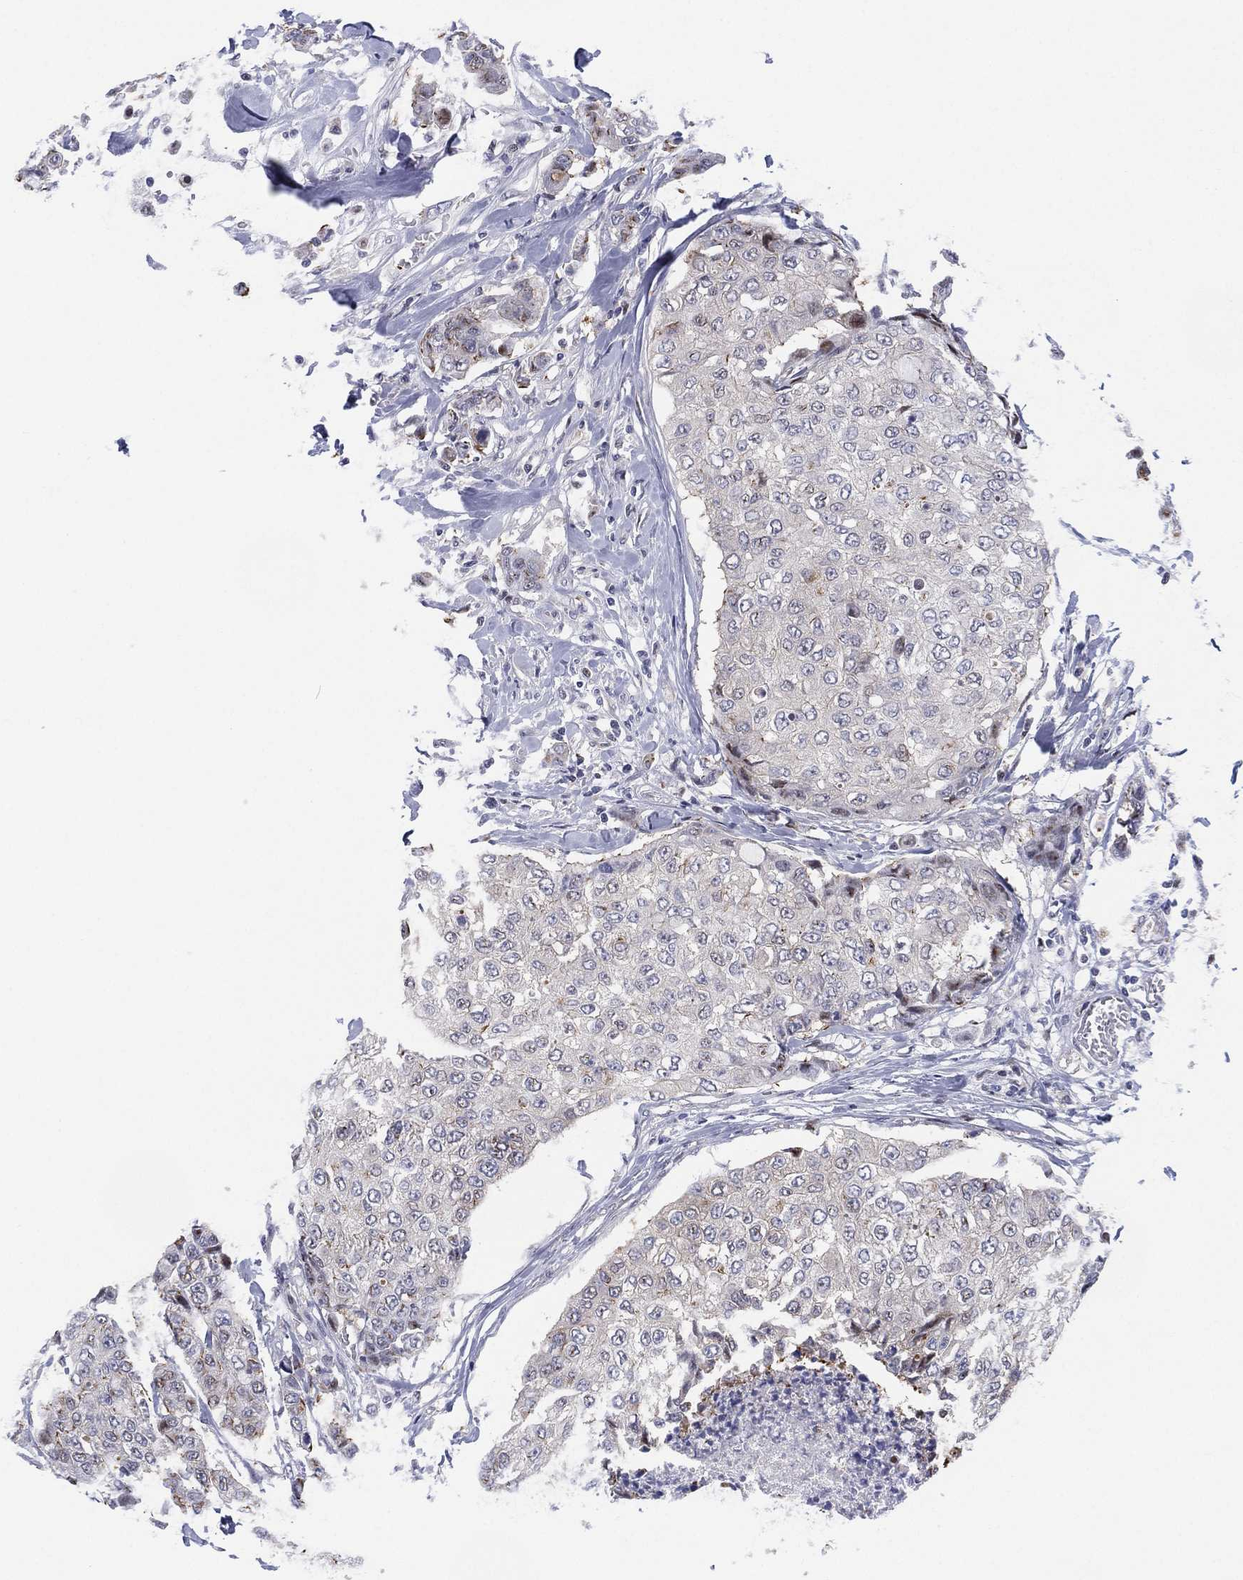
{"staining": {"intensity": "negative", "quantity": "none", "location": "none"}, "tissue": "breast cancer", "cell_type": "Tumor cells", "image_type": "cancer", "snomed": [{"axis": "morphology", "description": "Duct carcinoma"}, {"axis": "topography", "description": "Breast"}], "caption": "Breast cancer (intraductal carcinoma) was stained to show a protein in brown. There is no significant staining in tumor cells. (DAB immunohistochemistry with hematoxylin counter stain).", "gene": "SLC4A4", "patient": {"sex": "female", "age": 27}}